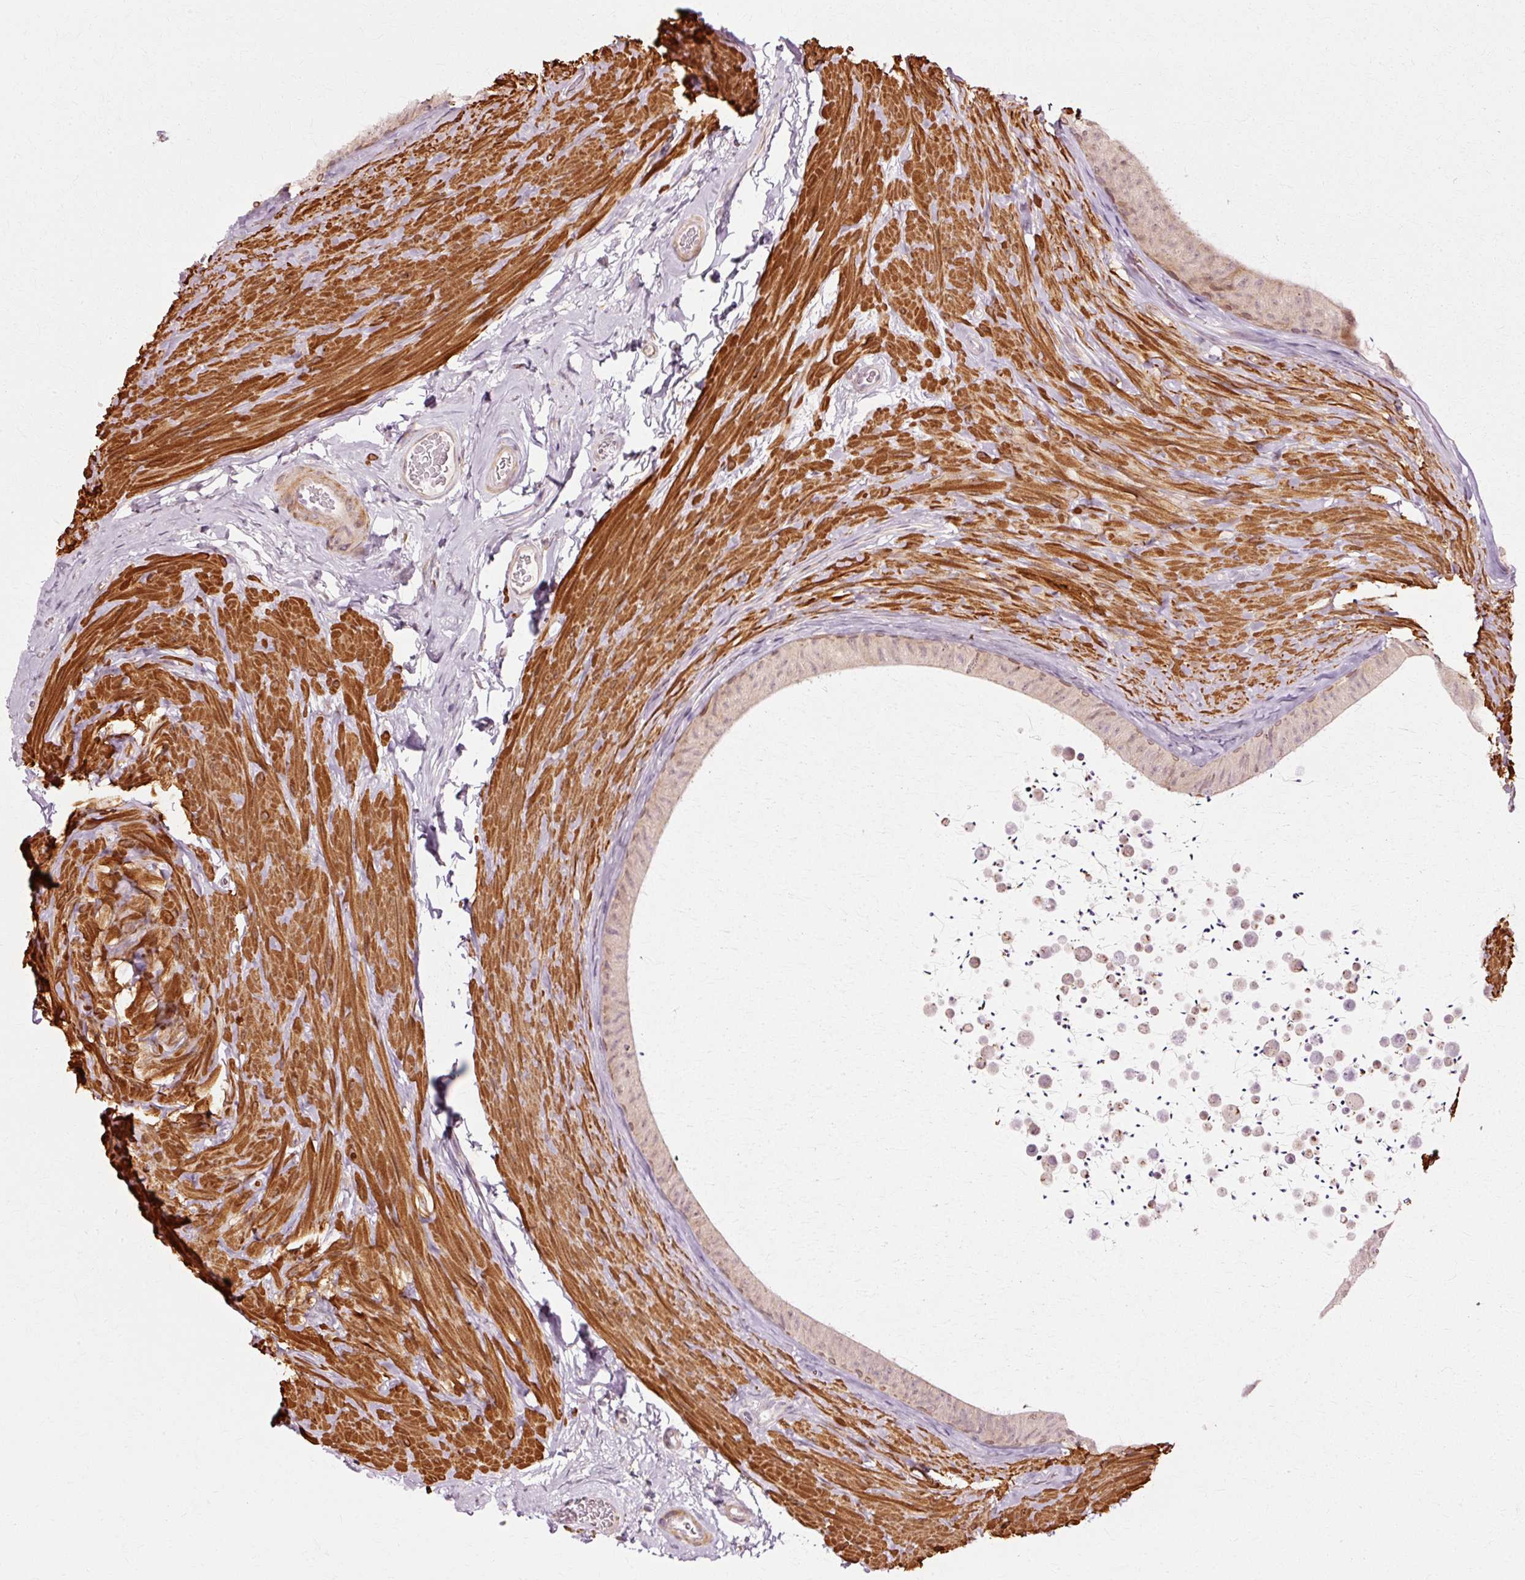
{"staining": {"intensity": "moderate", "quantity": "<25%", "location": "nuclear"}, "tissue": "epididymis", "cell_type": "Glandular cells", "image_type": "normal", "snomed": [{"axis": "morphology", "description": "Normal tissue, NOS"}, {"axis": "topography", "description": "Epididymis, spermatic cord, NOS"}, {"axis": "topography", "description": "Epididymis"}], "caption": "An immunohistochemistry micrograph of unremarkable tissue is shown. Protein staining in brown labels moderate nuclear positivity in epididymis within glandular cells. (Brightfield microscopy of DAB IHC at high magnification).", "gene": "RANBP2", "patient": {"sex": "male", "age": 31}}